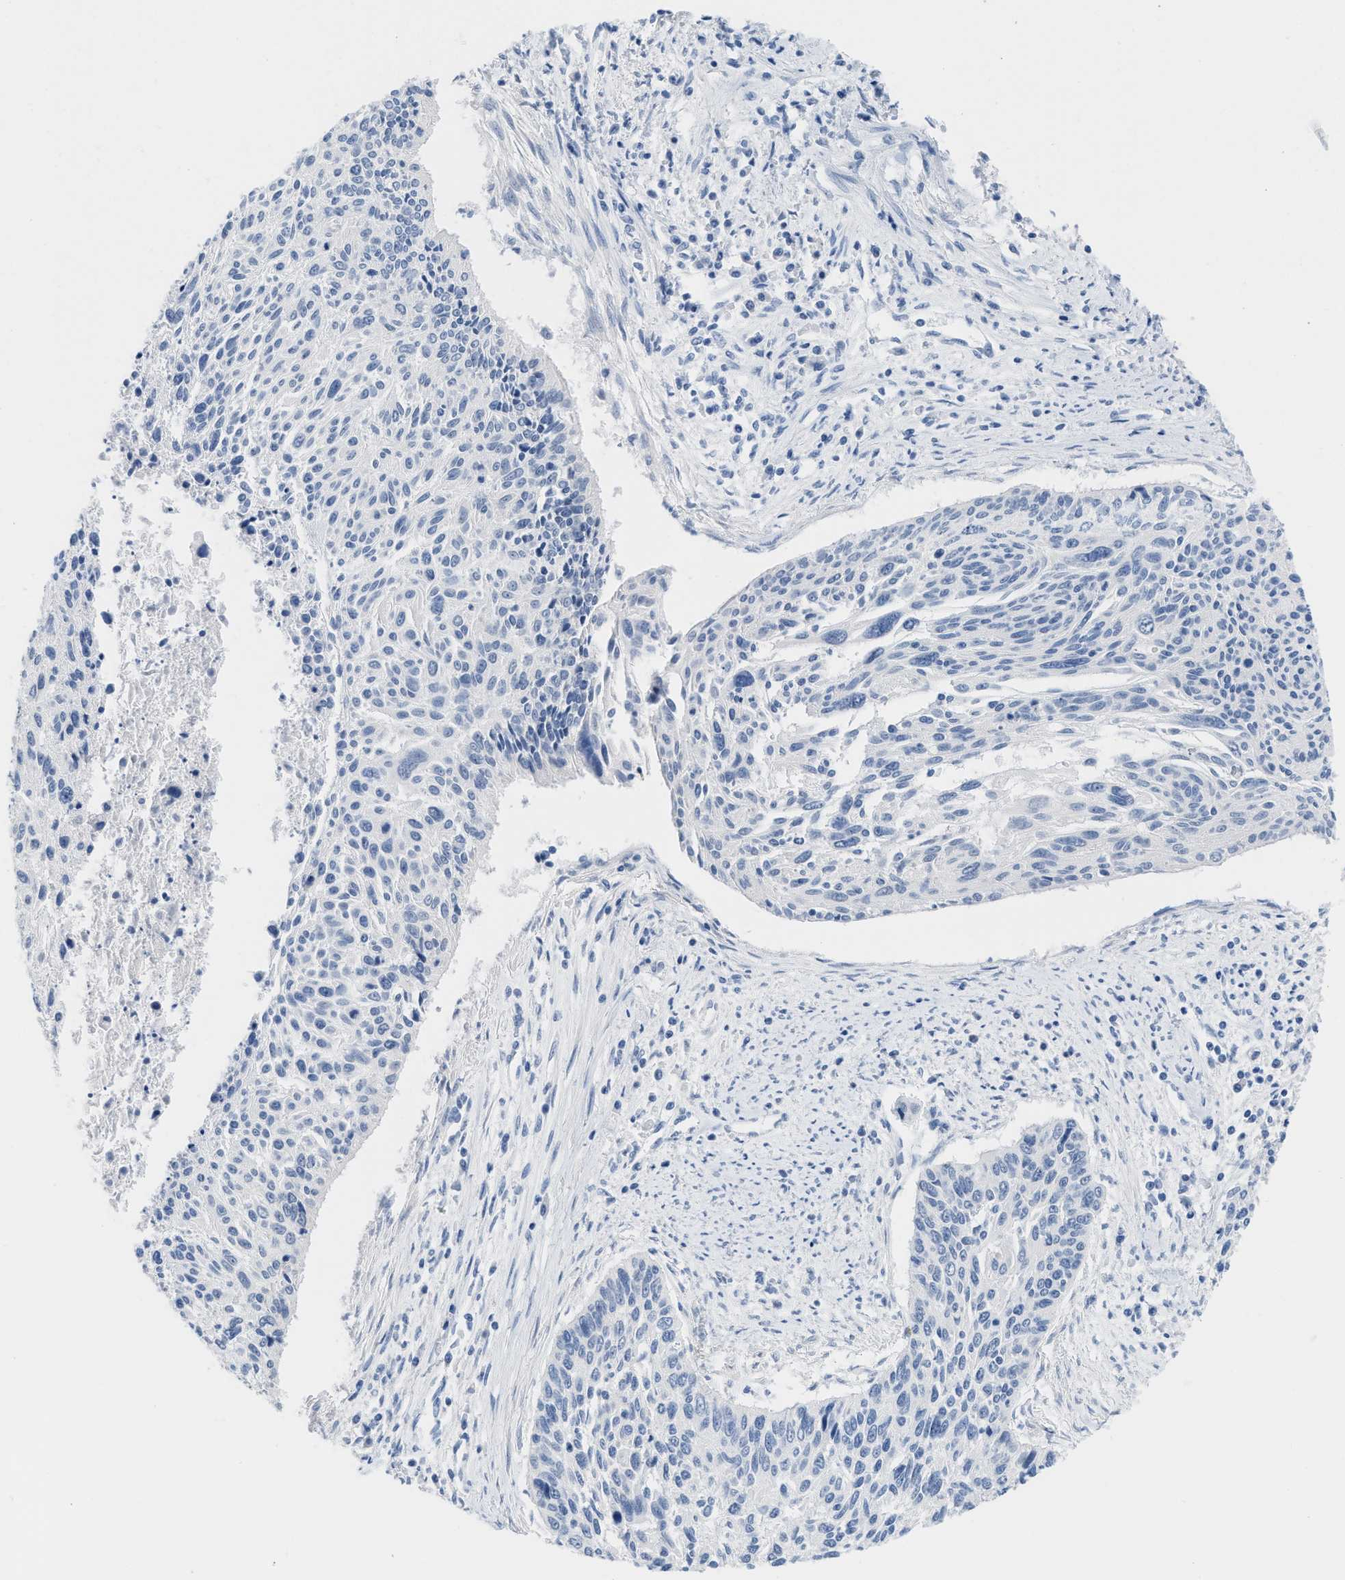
{"staining": {"intensity": "negative", "quantity": "none", "location": "none"}, "tissue": "cervical cancer", "cell_type": "Tumor cells", "image_type": "cancer", "snomed": [{"axis": "morphology", "description": "Squamous cell carcinoma, NOS"}, {"axis": "topography", "description": "Cervix"}], "caption": "Tumor cells show no significant staining in cervical squamous cell carcinoma. (DAB immunohistochemistry, high magnification).", "gene": "PYY", "patient": {"sex": "female", "age": 55}}